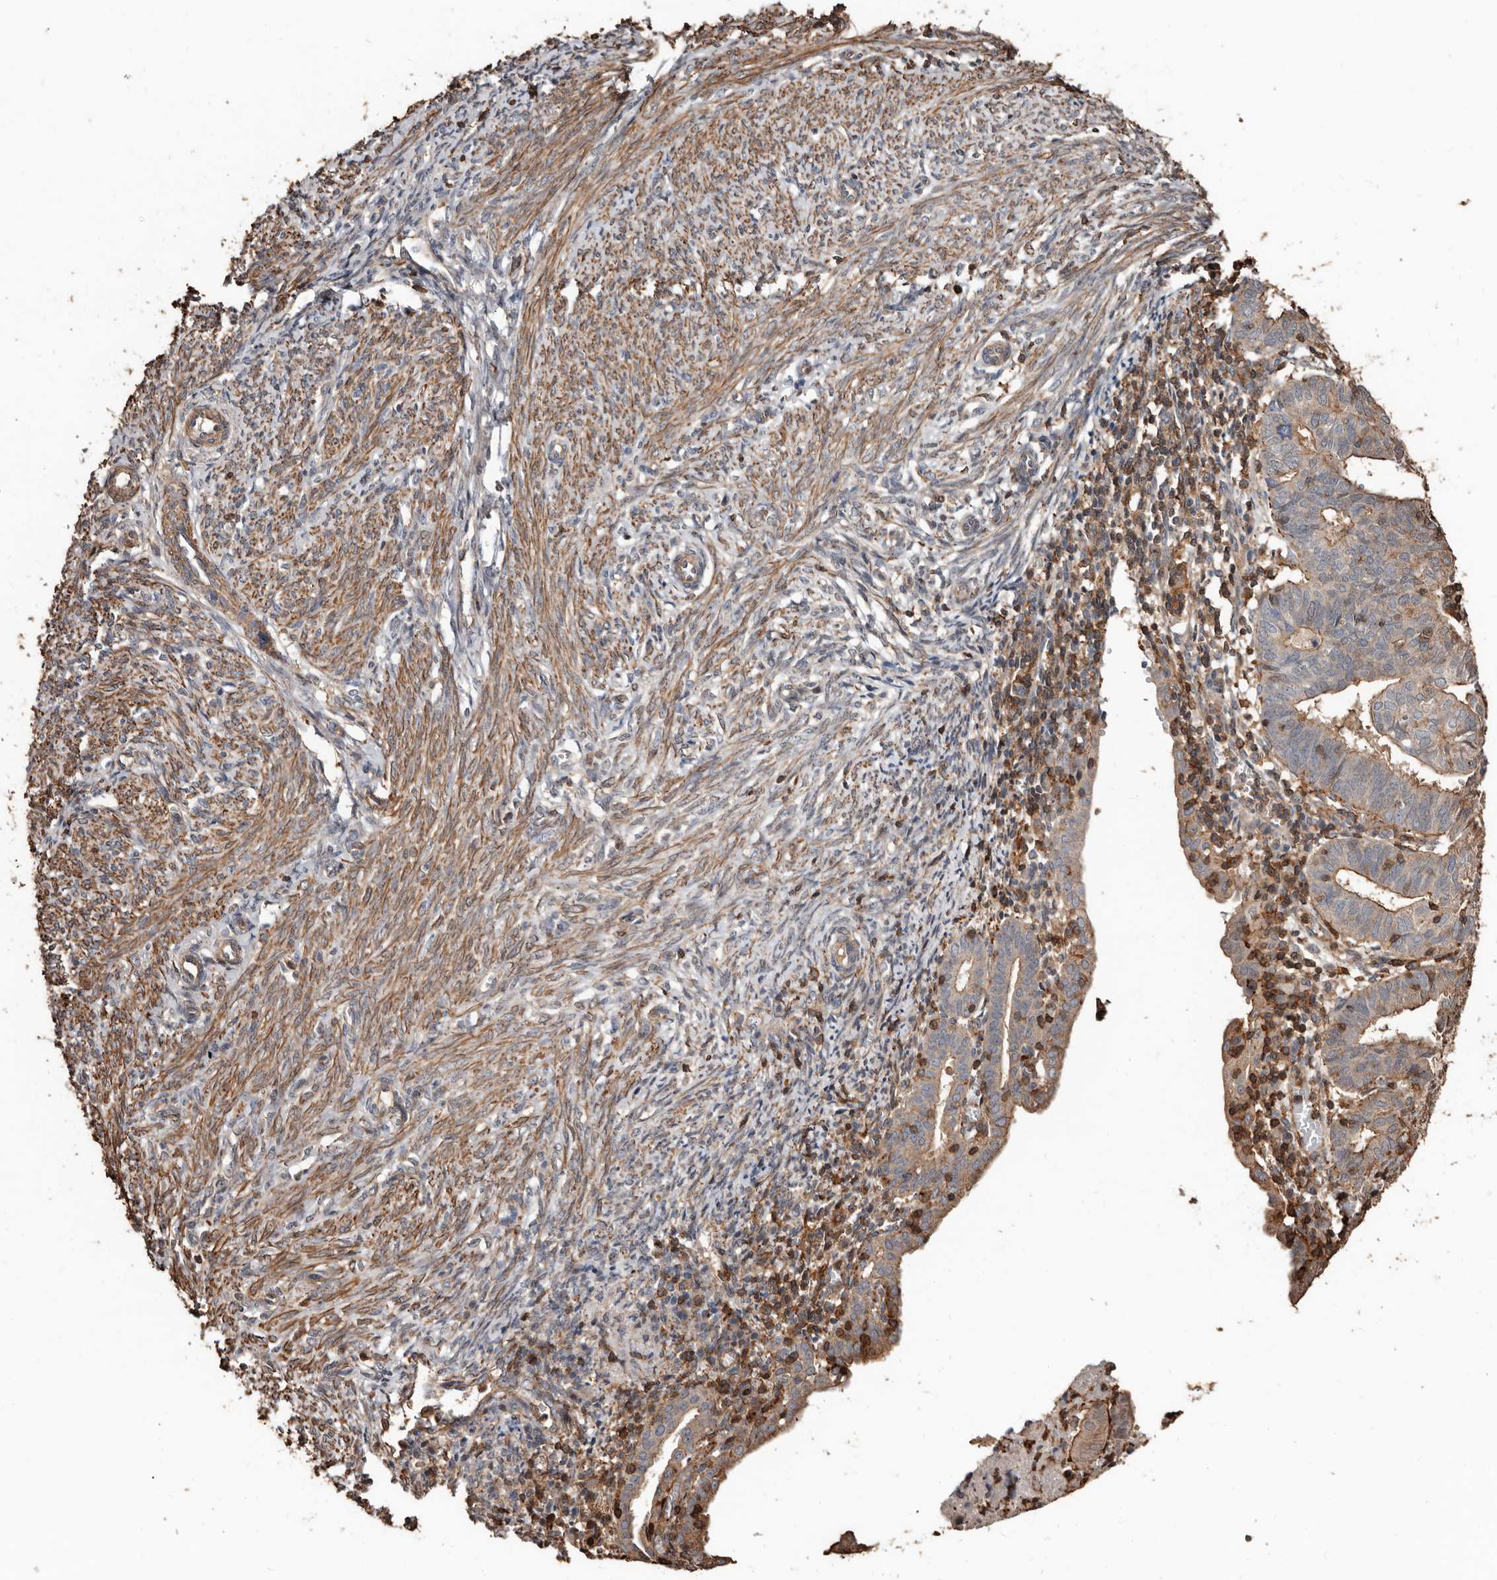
{"staining": {"intensity": "moderate", "quantity": "25%-75%", "location": "cytoplasmic/membranous"}, "tissue": "endometrial cancer", "cell_type": "Tumor cells", "image_type": "cancer", "snomed": [{"axis": "morphology", "description": "Adenocarcinoma, NOS"}, {"axis": "topography", "description": "Uterus"}], "caption": "Endometrial cancer (adenocarcinoma) stained with DAB (3,3'-diaminobenzidine) IHC shows medium levels of moderate cytoplasmic/membranous positivity in approximately 25%-75% of tumor cells. The staining is performed using DAB brown chromogen to label protein expression. The nuclei are counter-stained blue using hematoxylin.", "gene": "GSK3A", "patient": {"sex": "female", "age": 77}}